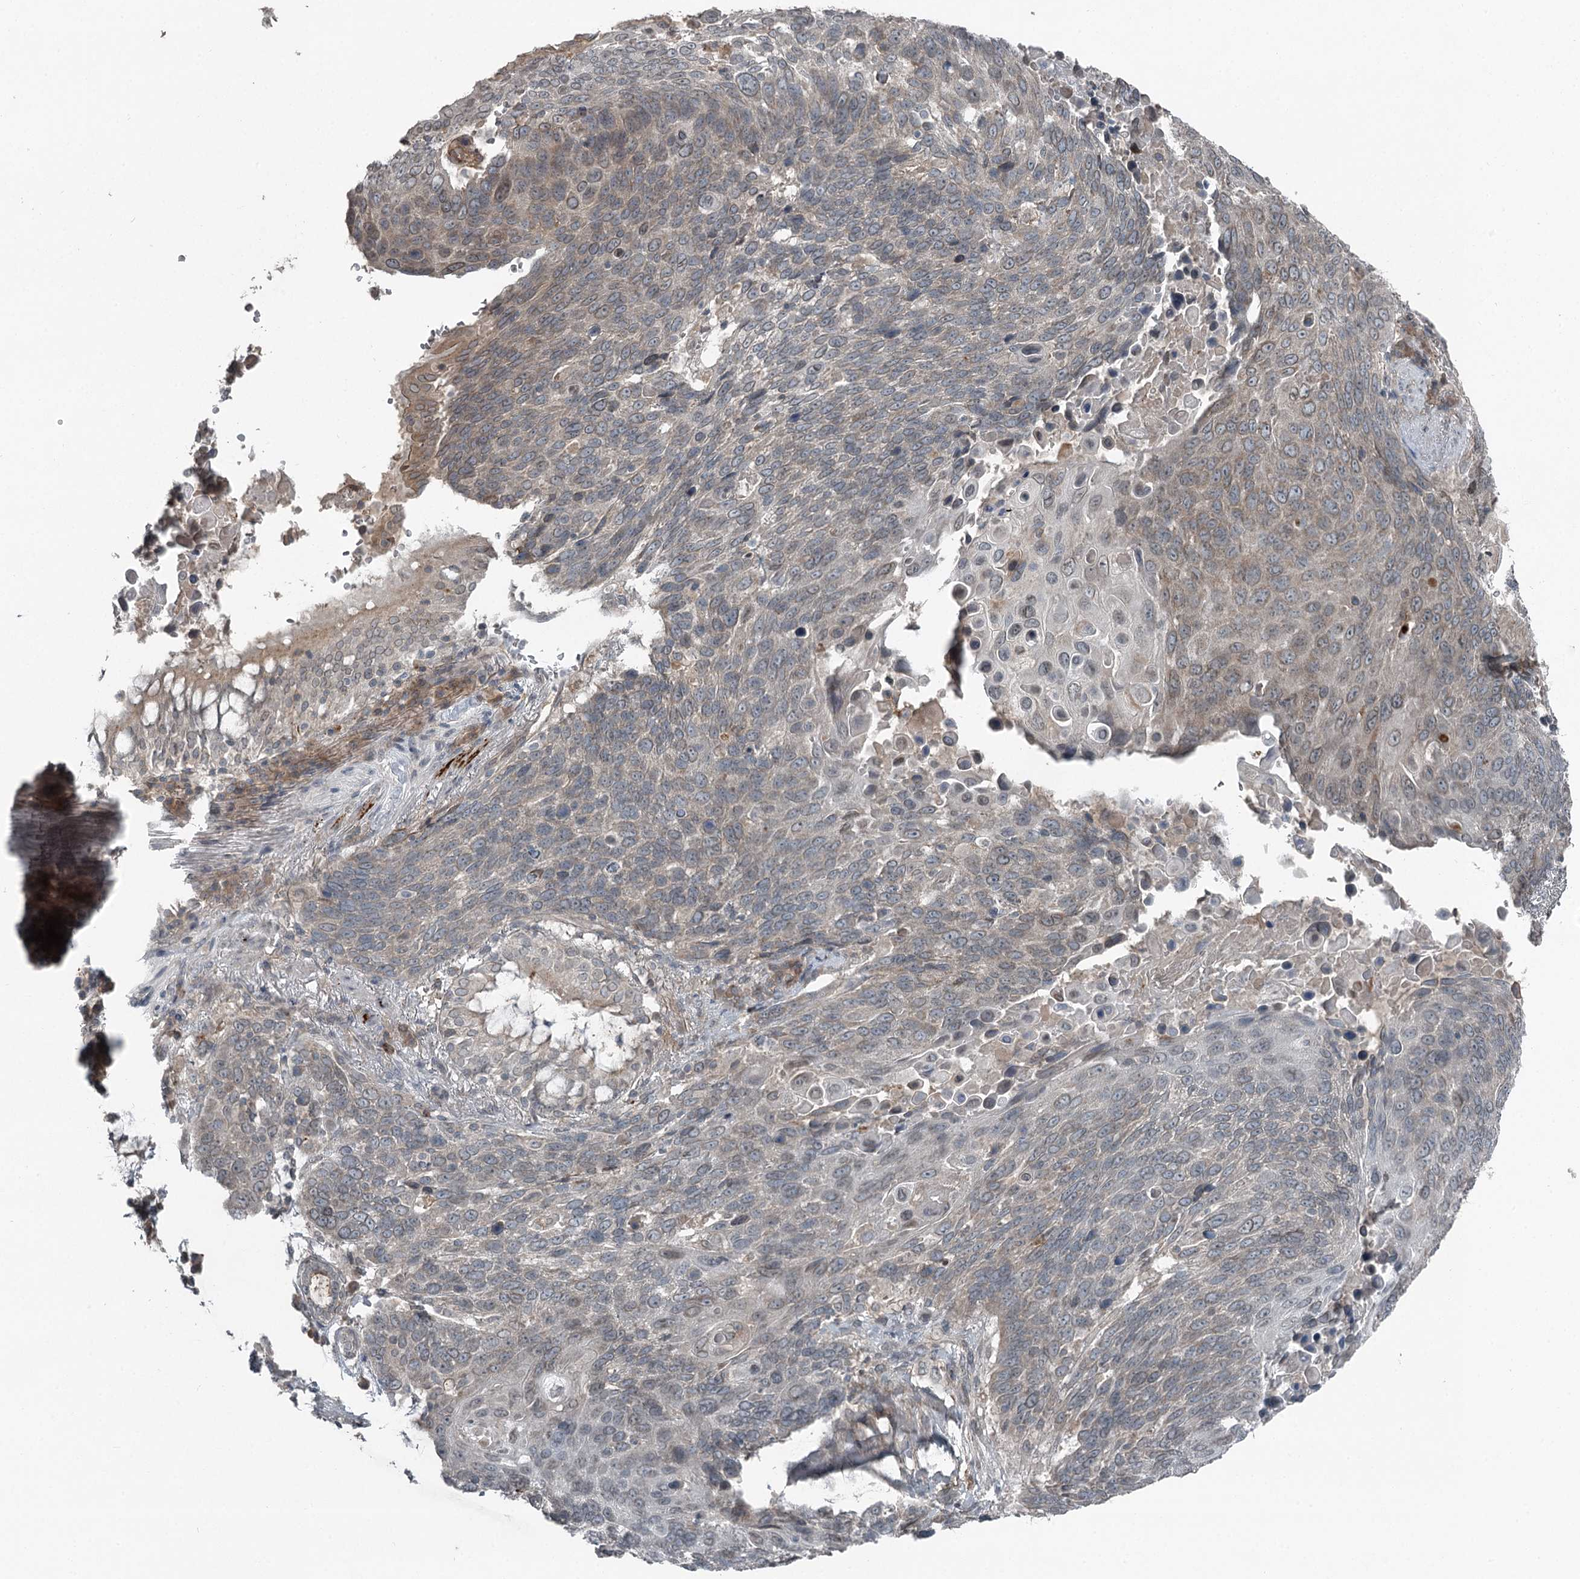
{"staining": {"intensity": "weak", "quantity": "<25%", "location": "cytoplasmic/membranous"}, "tissue": "lung cancer", "cell_type": "Tumor cells", "image_type": "cancer", "snomed": [{"axis": "morphology", "description": "Squamous cell carcinoma, NOS"}, {"axis": "topography", "description": "Lung"}], "caption": "This is an IHC photomicrograph of human lung cancer (squamous cell carcinoma). There is no expression in tumor cells.", "gene": "SLC39A8", "patient": {"sex": "male", "age": 66}}